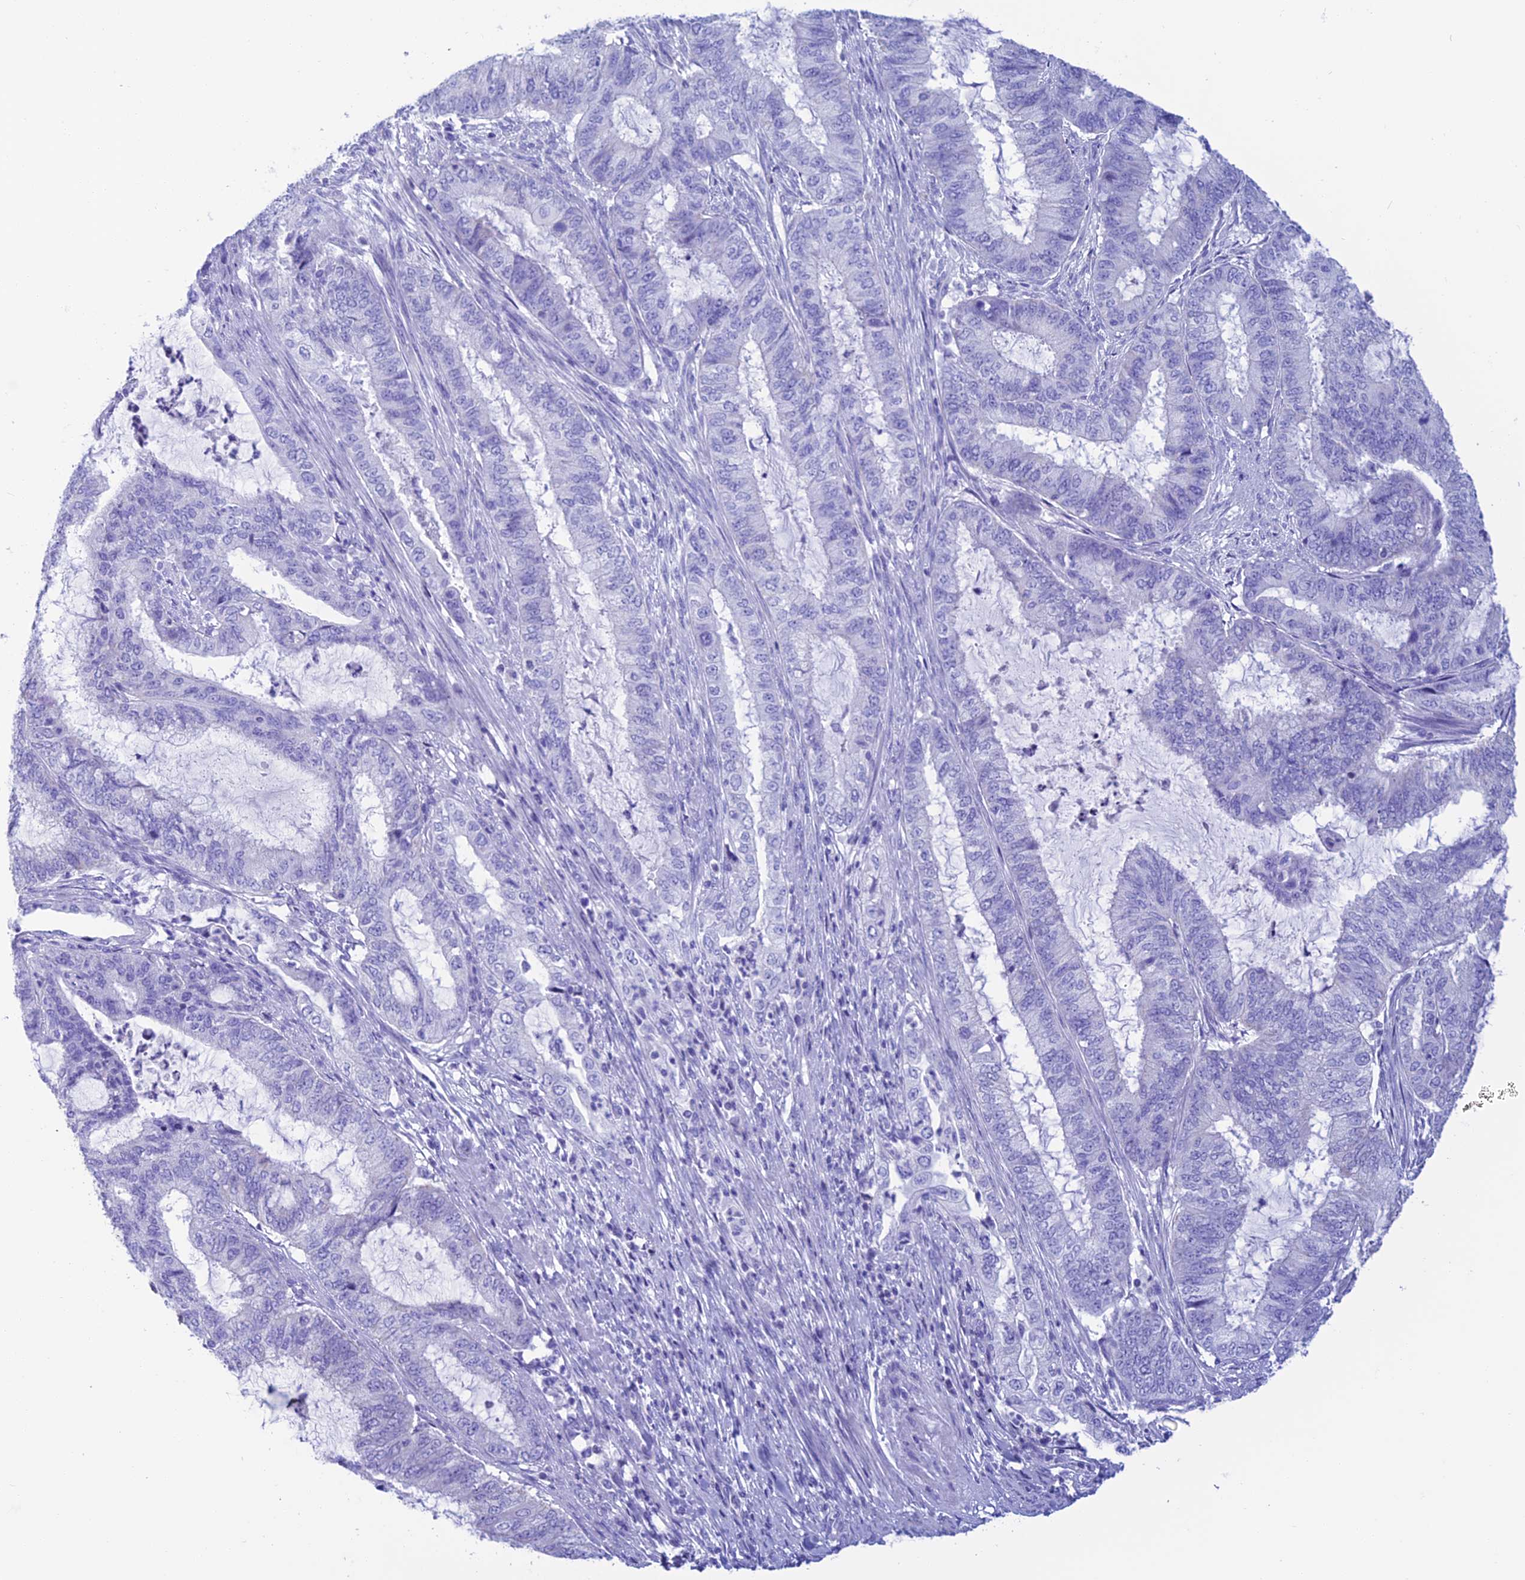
{"staining": {"intensity": "negative", "quantity": "none", "location": "none"}, "tissue": "endometrial cancer", "cell_type": "Tumor cells", "image_type": "cancer", "snomed": [{"axis": "morphology", "description": "Adenocarcinoma, NOS"}, {"axis": "topography", "description": "Endometrium"}], "caption": "Endometrial cancer was stained to show a protein in brown. There is no significant staining in tumor cells.", "gene": "NXPE4", "patient": {"sex": "female", "age": 51}}